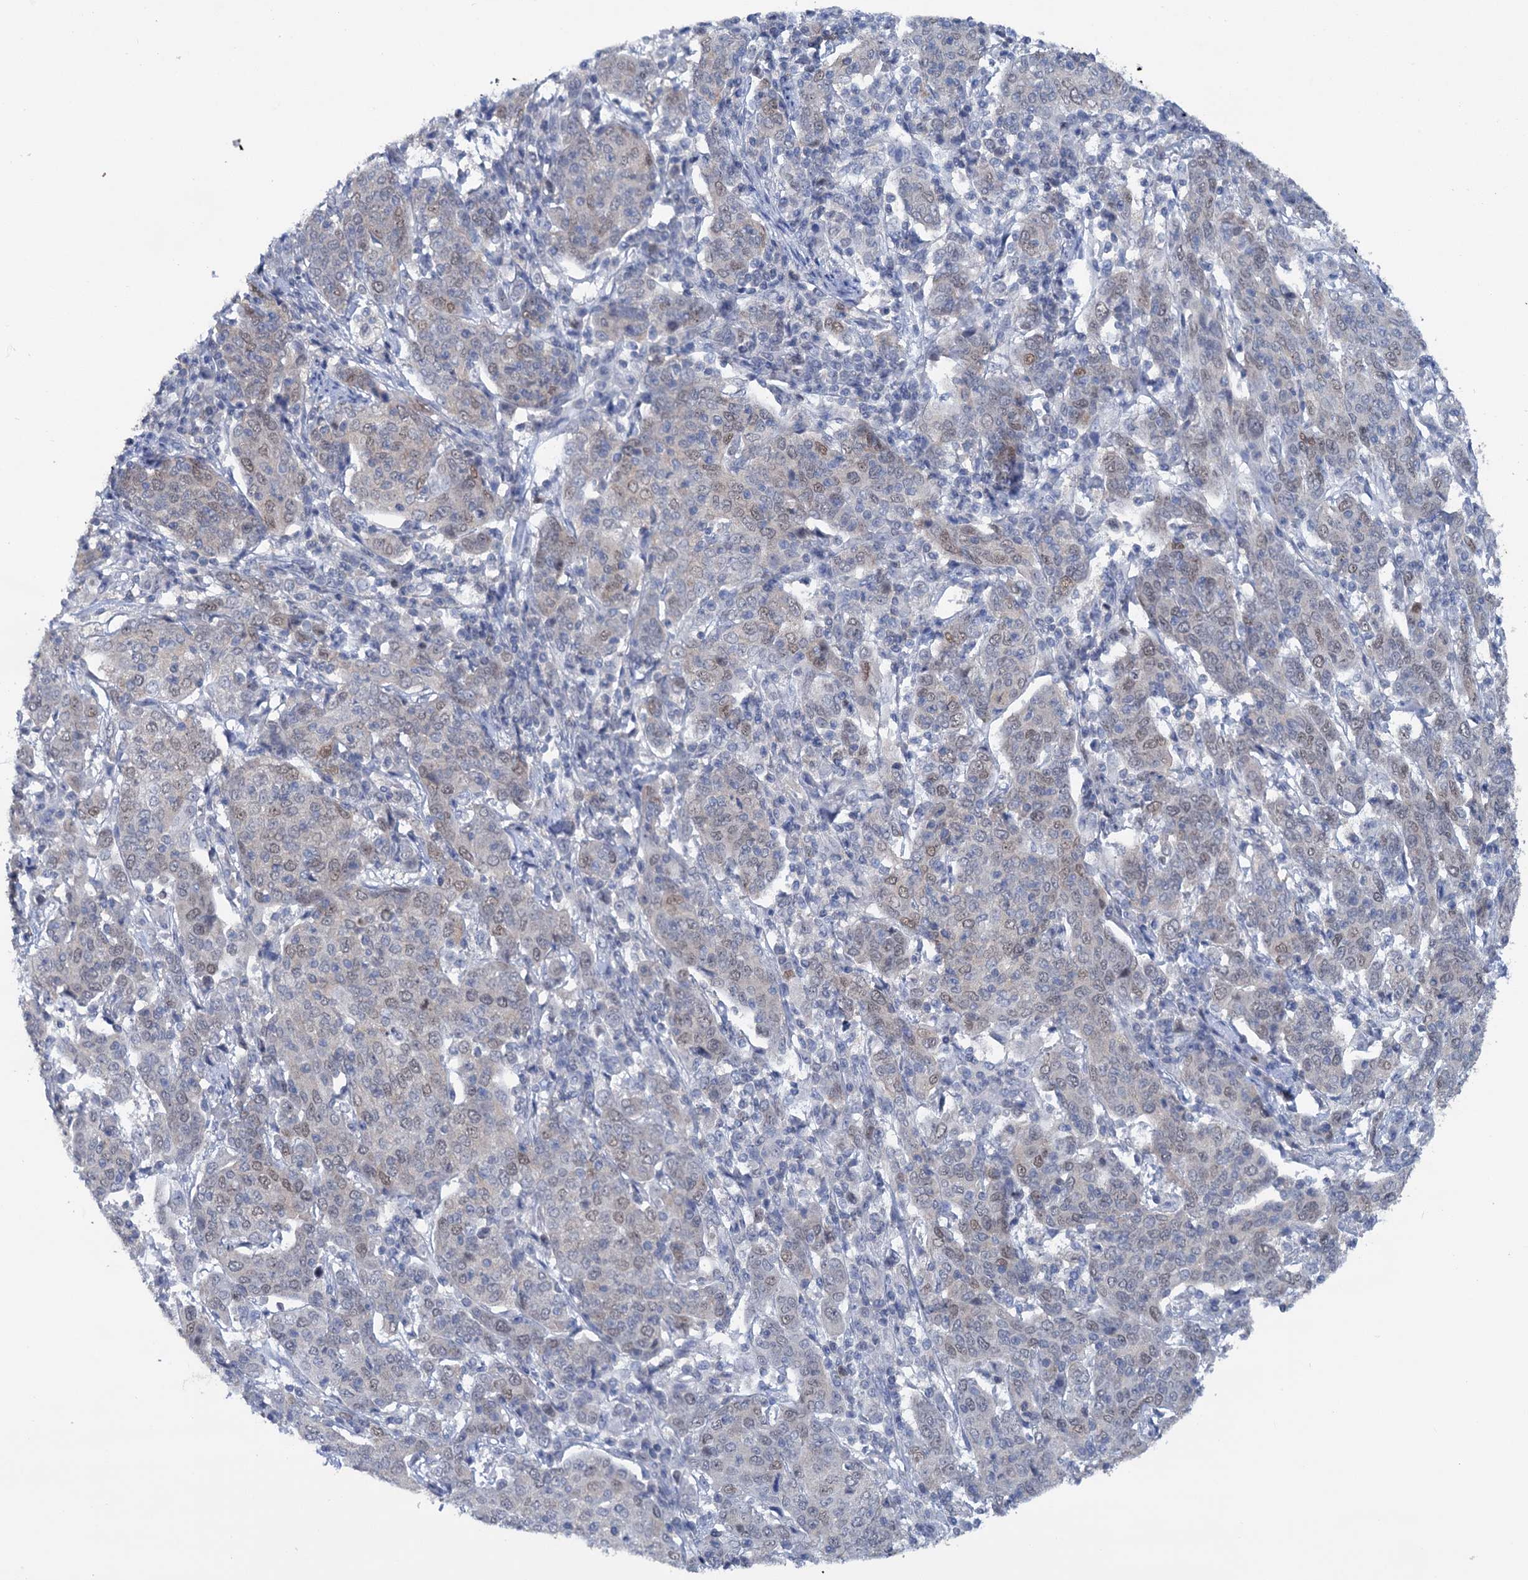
{"staining": {"intensity": "moderate", "quantity": "<25%", "location": "nuclear"}, "tissue": "cervical cancer", "cell_type": "Tumor cells", "image_type": "cancer", "snomed": [{"axis": "morphology", "description": "Squamous cell carcinoma, NOS"}, {"axis": "topography", "description": "Cervix"}], "caption": "Protein staining of squamous cell carcinoma (cervical) tissue displays moderate nuclear expression in approximately <25% of tumor cells.", "gene": "FAM111B", "patient": {"sex": "female", "age": 67}}